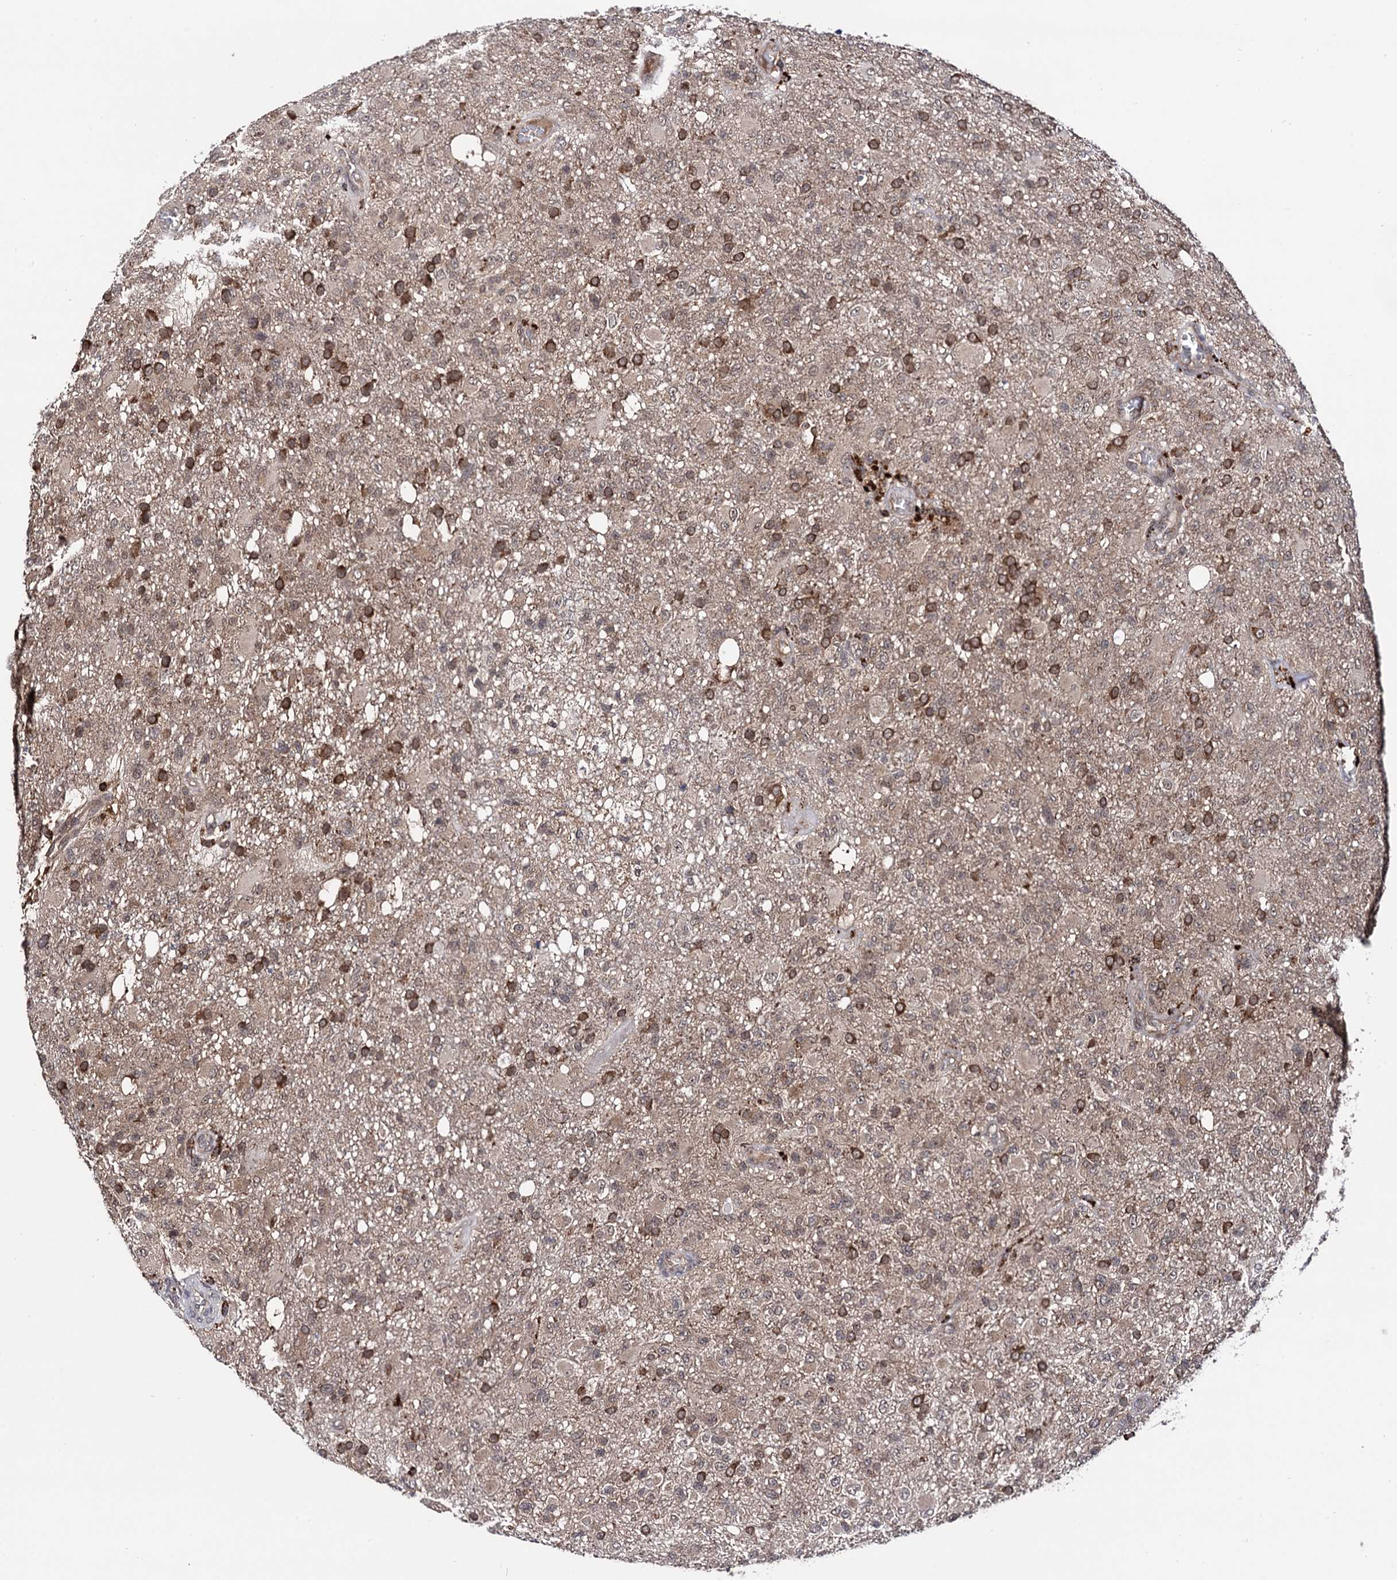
{"staining": {"intensity": "moderate", "quantity": "25%-75%", "location": "cytoplasmic/membranous,nuclear"}, "tissue": "glioma", "cell_type": "Tumor cells", "image_type": "cancer", "snomed": [{"axis": "morphology", "description": "Glioma, malignant, High grade"}, {"axis": "topography", "description": "Brain"}], "caption": "The immunohistochemical stain labels moderate cytoplasmic/membranous and nuclear positivity in tumor cells of glioma tissue.", "gene": "MICAL2", "patient": {"sex": "female", "age": 74}}